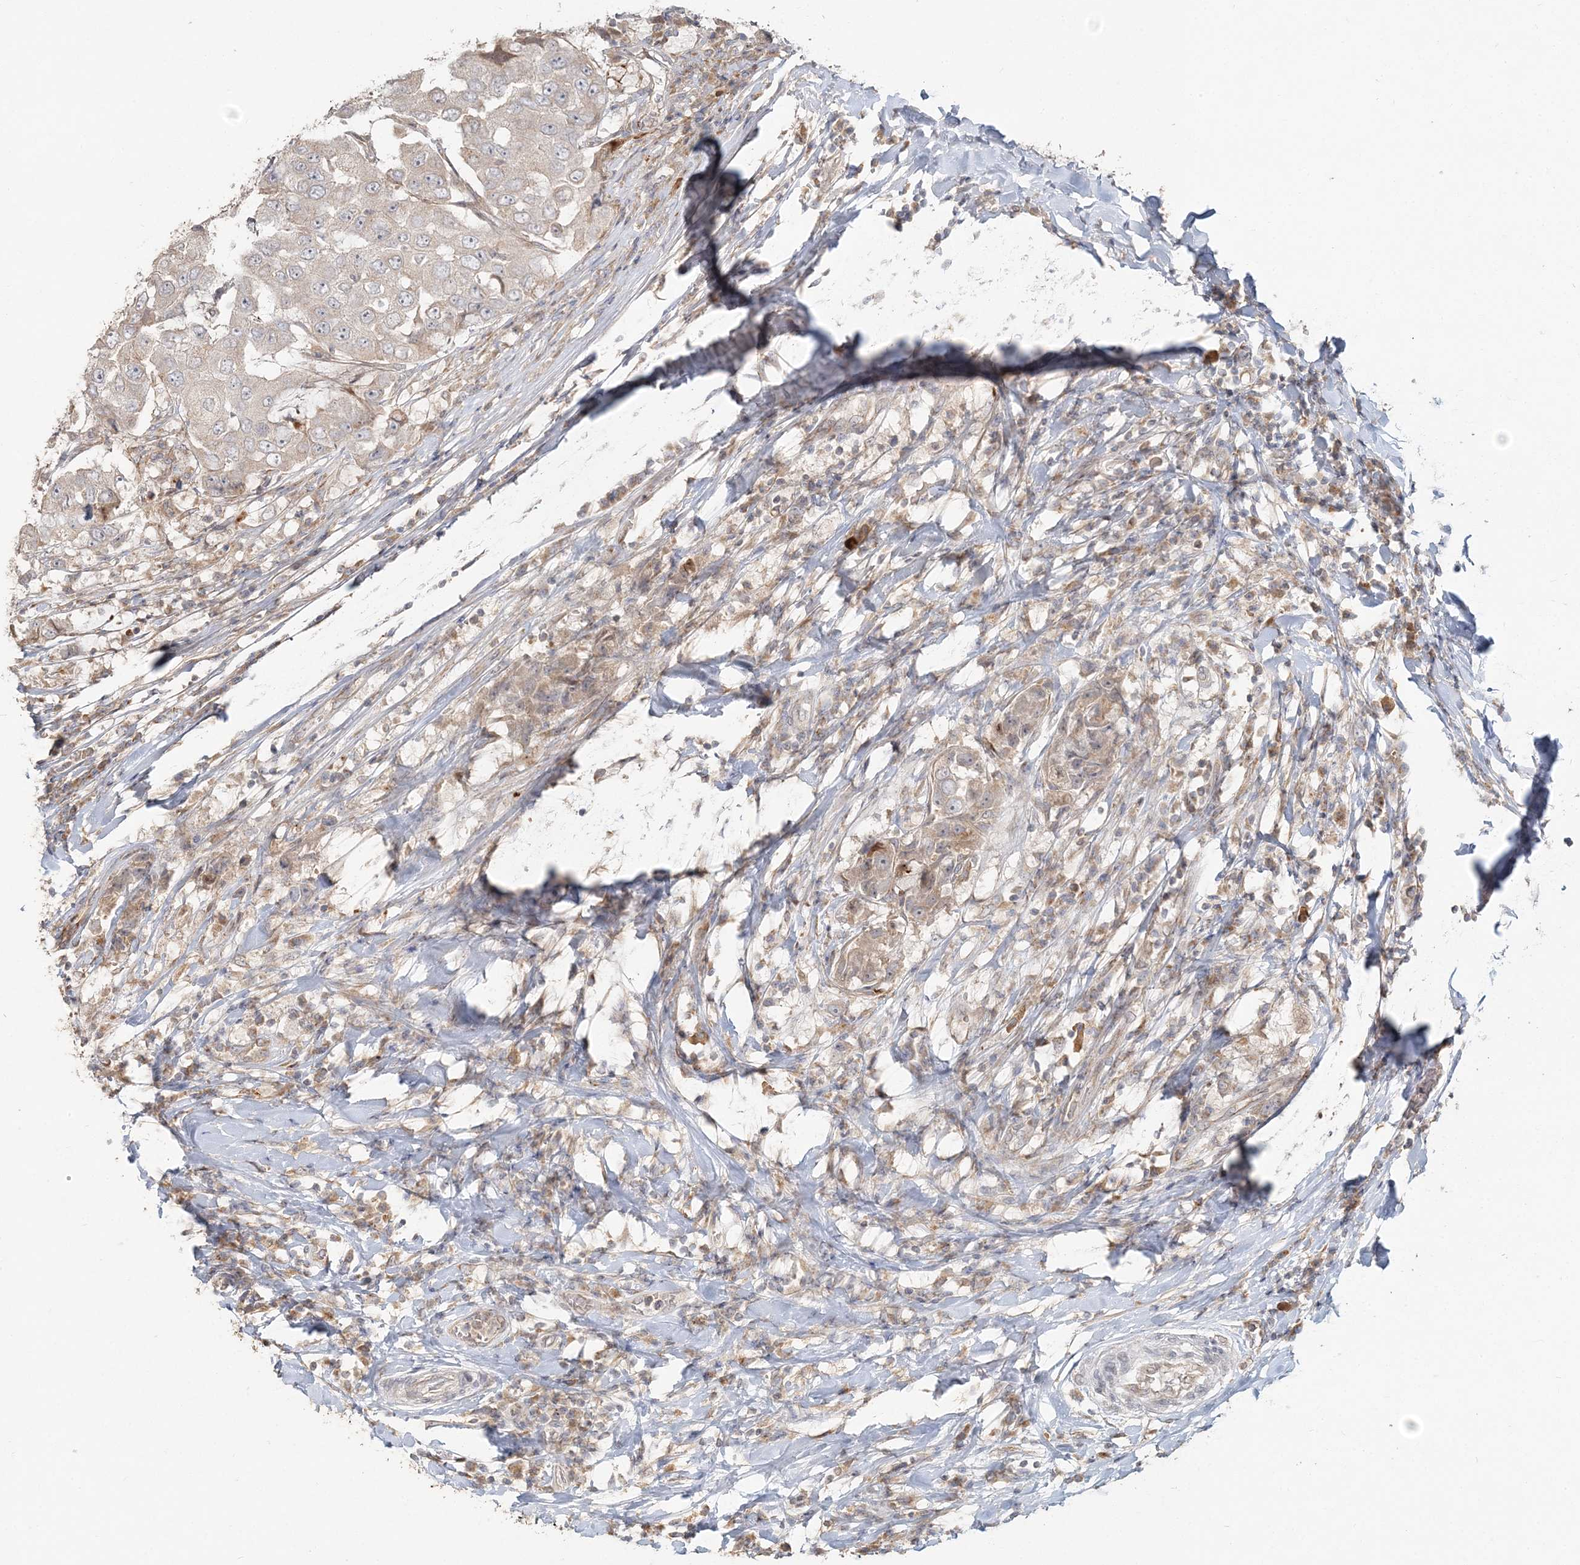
{"staining": {"intensity": "weak", "quantity": "<25%", "location": "cytoplasmic/membranous"}, "tissue": "breast cancer", "cell_type": "Tumor cells", "image_type": "cancer", "snomed": [{"axis": "morphology", "description": "Duct carcinoma"}, {"axis": "topography", "description": "Breast"}], "caption": "Photomicrograph shows no protein expression in tumor cells of breast cancer (invasive ductal carcinoma) tissue. The staining is performed using DAB brown chromogen with nuclei counter-stained in using hematoxylin.", "gene": "RAB14", "patient": {"sex": "female", "age": 27}}